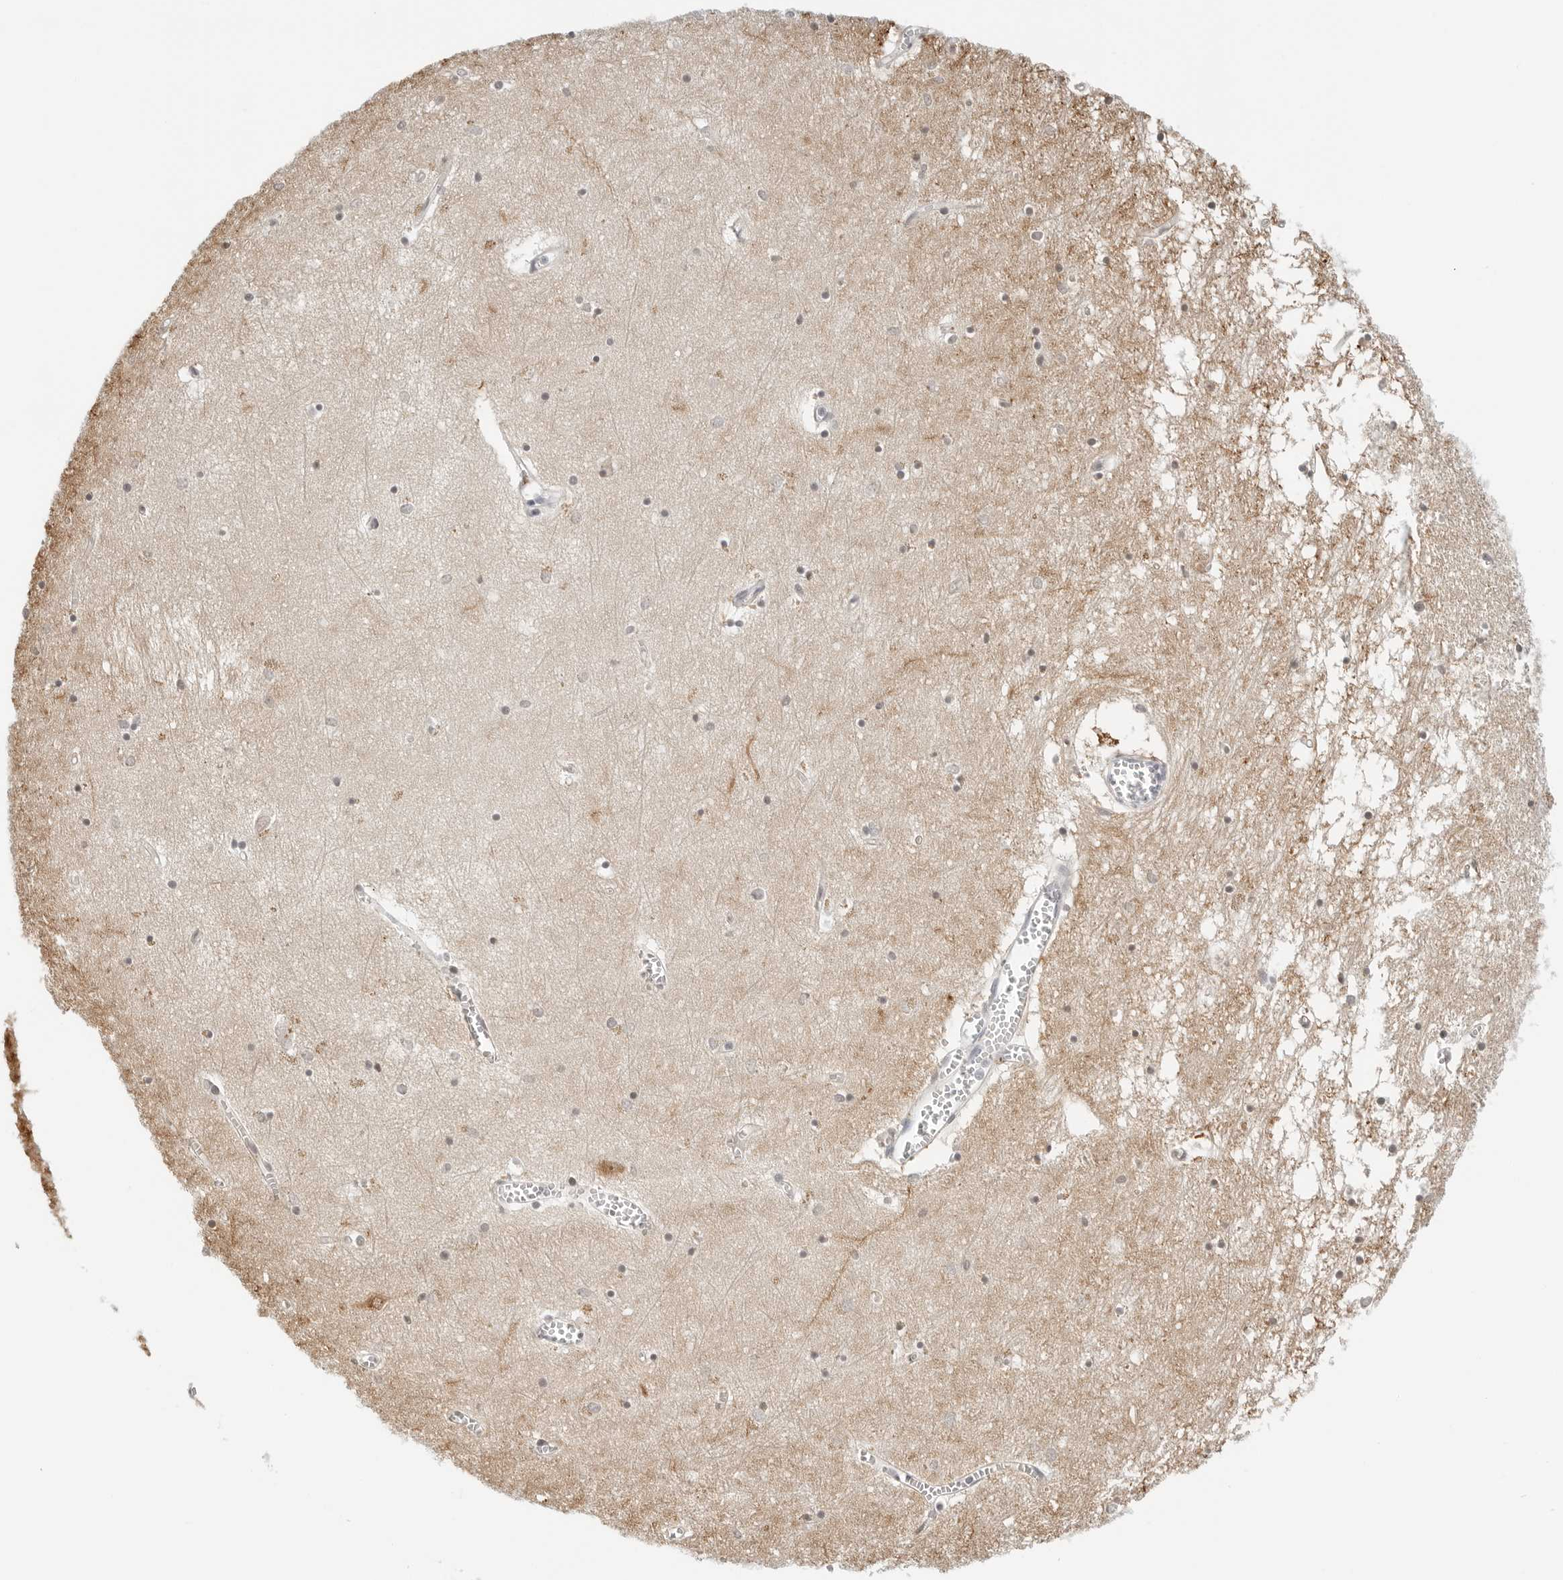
{"staining": {"intensity": "weak", "quantity": "25%-75%", "location": "nuclear"}, "tissue": "hippocampus", "cell_type": "Glial cells", "image_type": "normal", "snomed": [{"axis": "morphology", "description": "Normal tissue, NOS"}, {"axis": "topography", "description": "Hippocampus"}], "caption": "Protein analysis of unremarkable hippocampus reveals weak nuclear staining in approximately 25%-75% of glial cells.", "gene": "PARP10", "patient": {"sex": "male", "age": 70}}